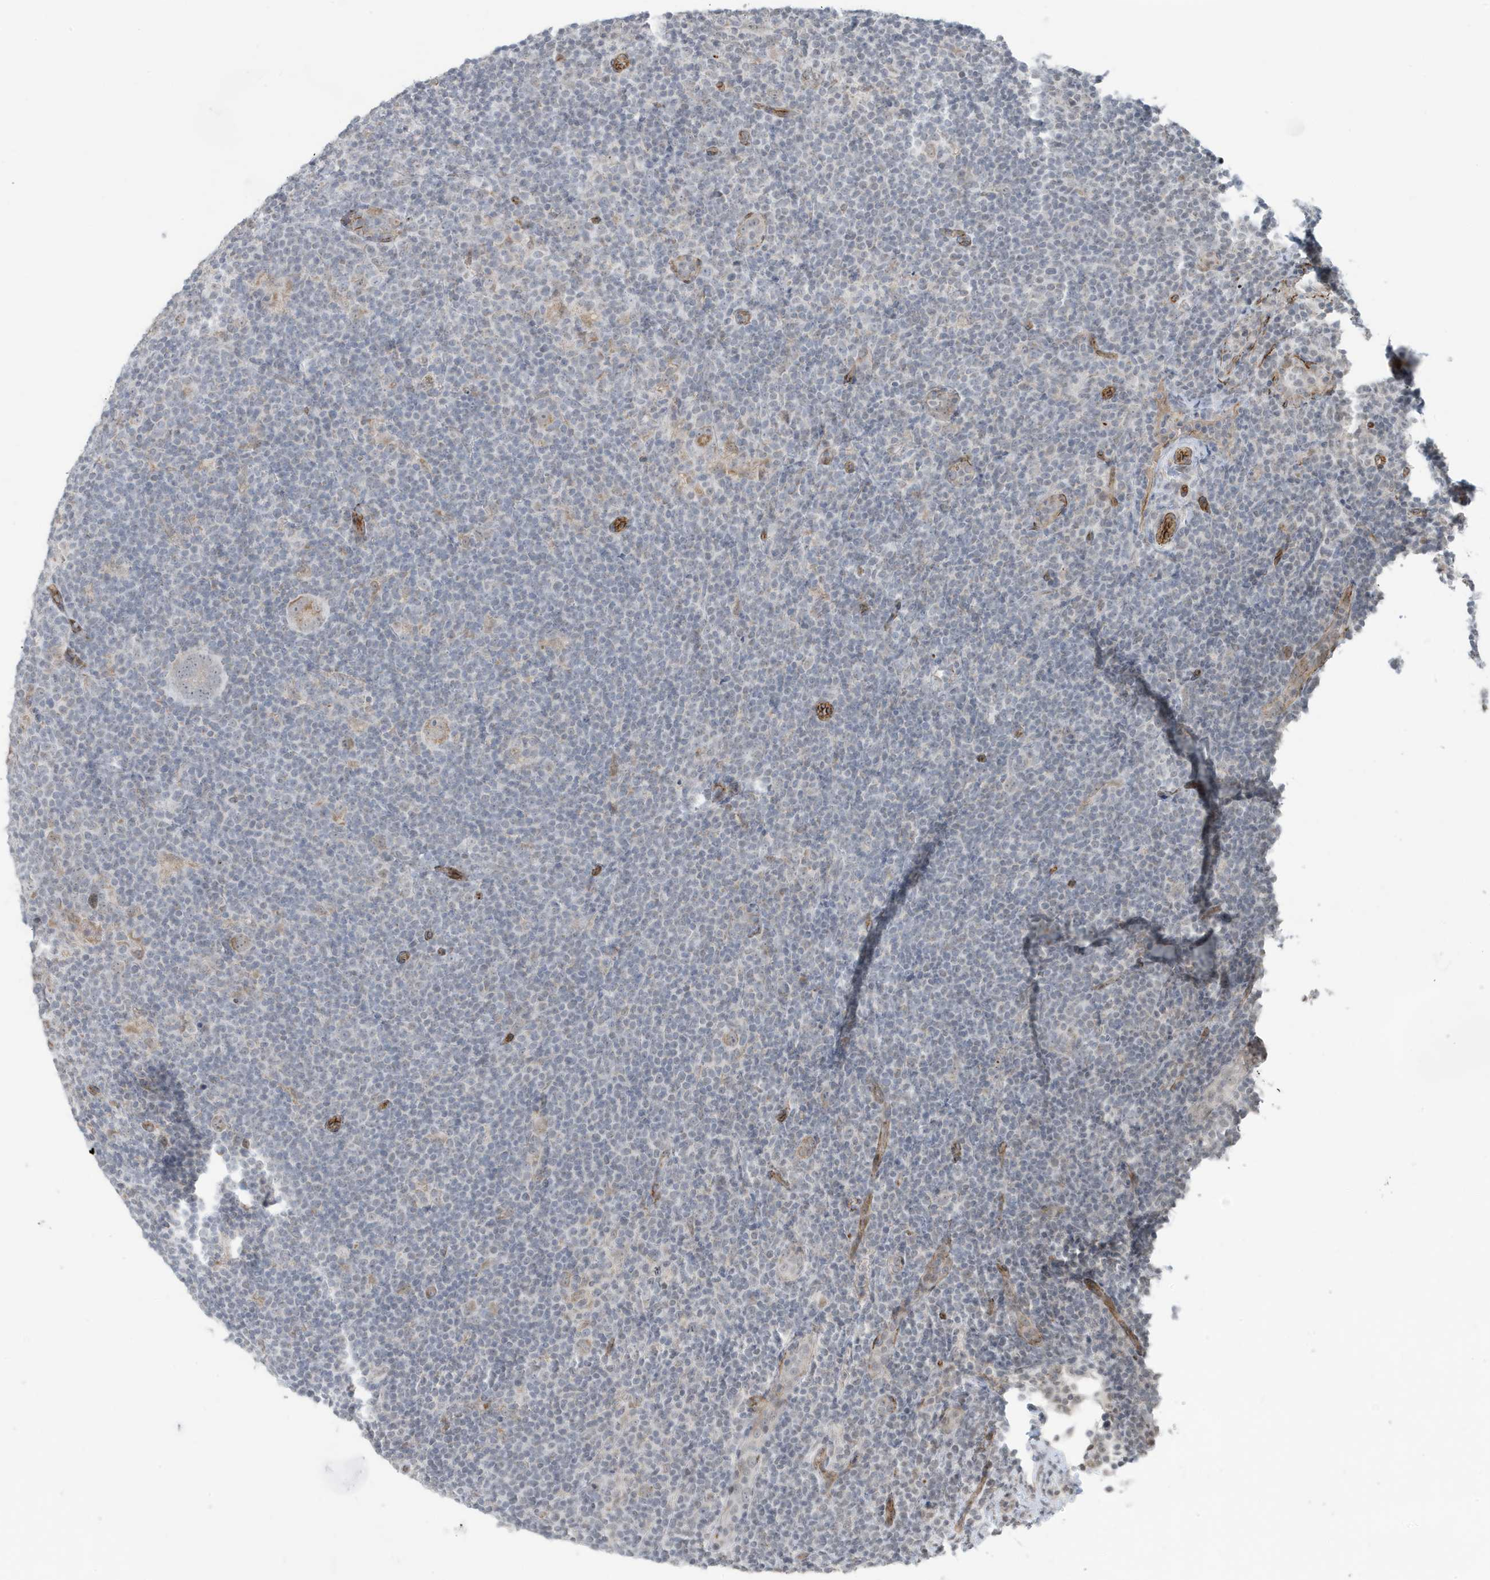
{"staining": {"intensity": "negative", "quantity": "none", "location": "none"}, "tissue": "lymphoma", "cell_type": "Tumor cells", "image_type": "cancer", "snomed": [{"axis": "morphology", "description": "Hodgkin's disease, NOS"}, {"axis": "topography", "description": "Lymph node"}], "caption": "IHC of Hodgkin's disease shows no positivity in tumor cells.", "gene": "CHCHD4", "patient": {"sex": "female", "age": 57}}